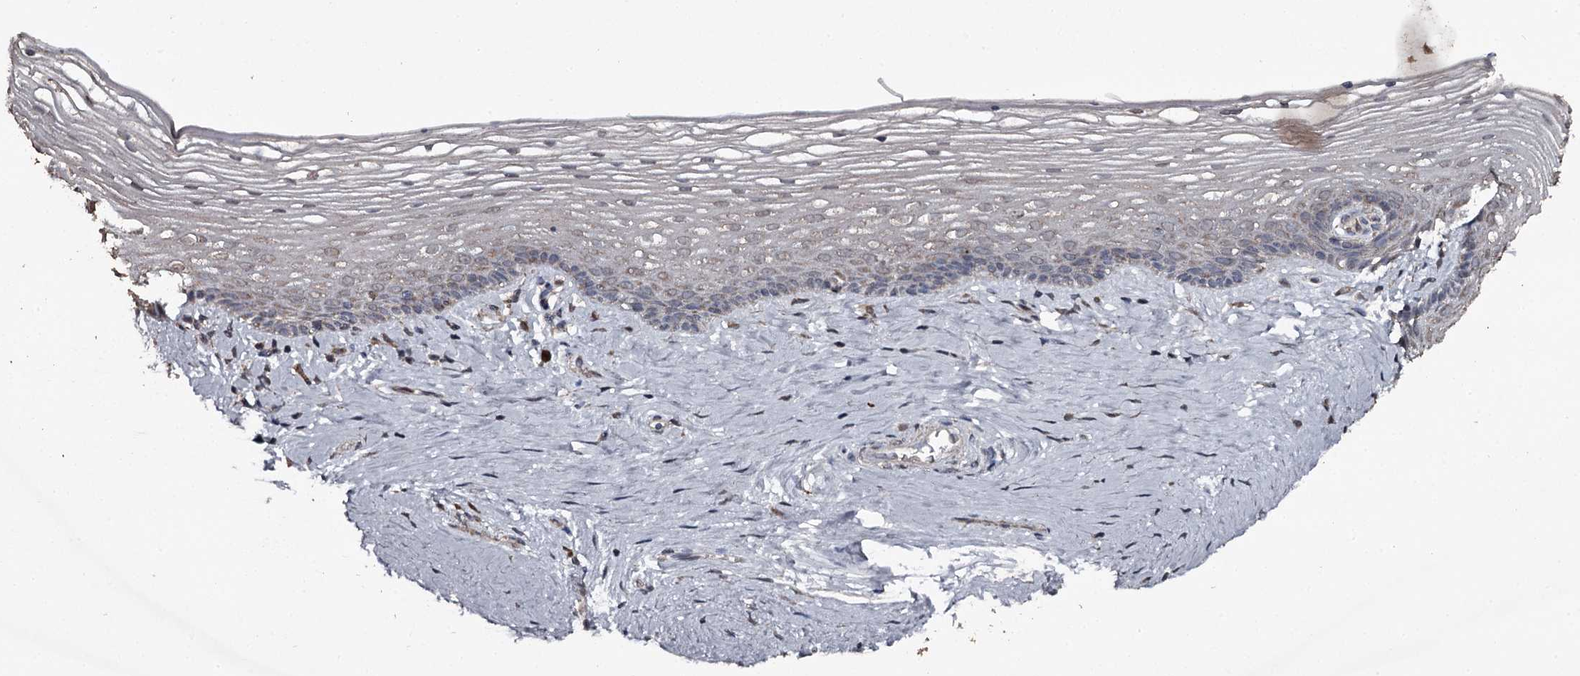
{"staining": {"intensity": "weak", "quantity": "25%-75%", "location": "cytoplasmic/membranous"}, "tissue": "vagina", "cell_type": "Squamous epithelial cells", "image_type": "normal", "snomed": [{"axis": "morphology", "description": "Normal tissue, NOS"}, {"axis": "topography", "description": "Vagina"}], "caption": "Brown immunohistochemical staining in normal vagina exhibits weak cytoplasmic/membranous expression in about 25%-75% of squamous epithelial cells.", "gene": "WIPI1", "patient": {"sex": "female", "age": 46}}